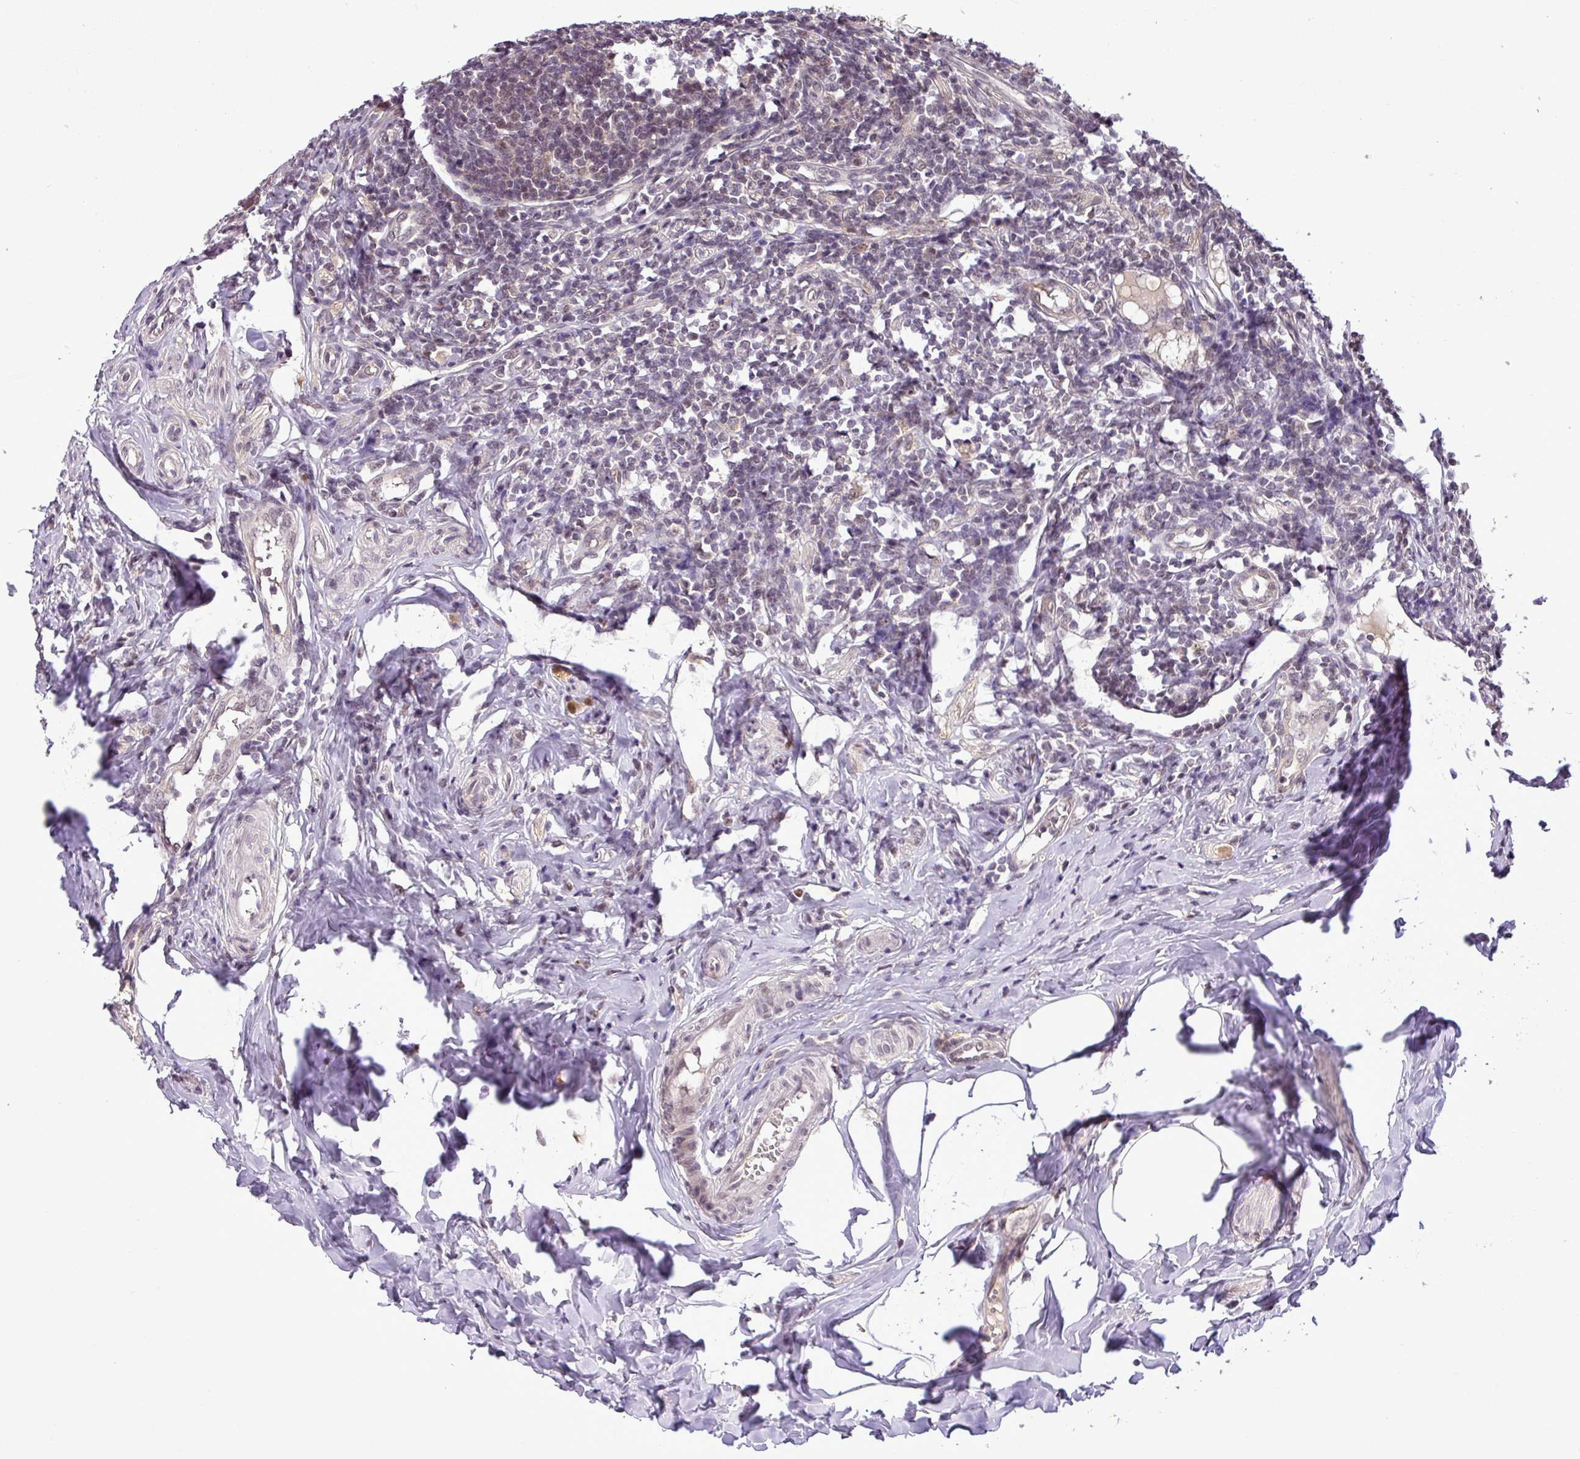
{"staining": {"intensity": "weak", "quantity": "25%-75%", "location": "nuclear"}, "tissue": "appendix", "cell_type": "Lymphoid tissue", "image_type": "normal", "snomed": [{"axis": "morphology", "description": "Normal tissue, NOS"}, {"axis": "topography", "description": "Appendix"}], "caption": "High-power microscopy captured an immunohistochemistry (IHC) image of unremarkable appendix, revealing weak nuclear staining in approximately 25%-75% of lymphoid tissue.", "gene": "MFHAS1", "patient": {"sex": "female", "age": 33}}